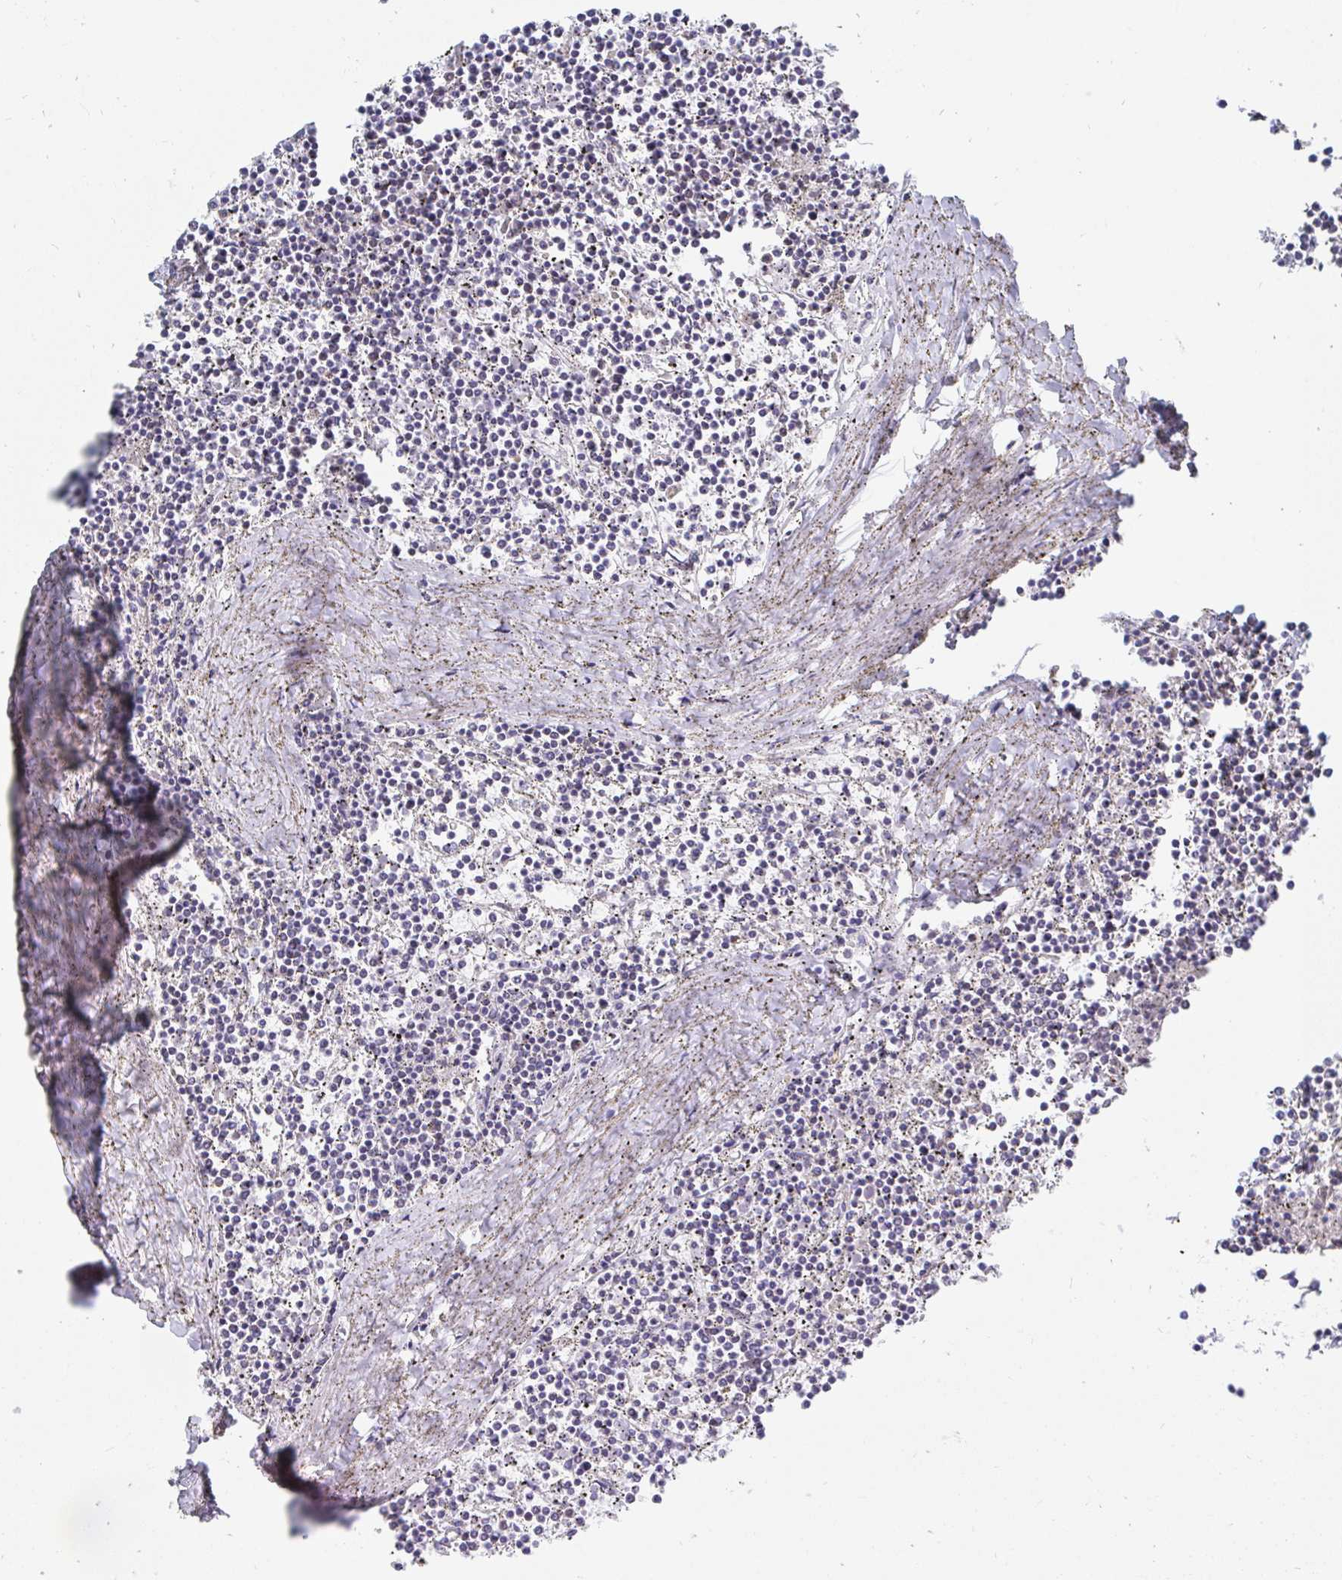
{"staining": {"intensity": "negative", "quantity": "none", "location": "none"}, "tissue": "lymphoma", "cell_type": "Tumor cells", "image_type": "cancer", "snomed": [{"axis": "morphology", "description": "Malignant lymphoma, non-Hodgkin's type, Low grade"}, {"axis": "topography", "description": "Spleen"}], "caption": "Tumor cells are negative for brown protein staining in lymphoma.", "gene": "TRIP12", "patient": {"sex": "female", "age": 19}}